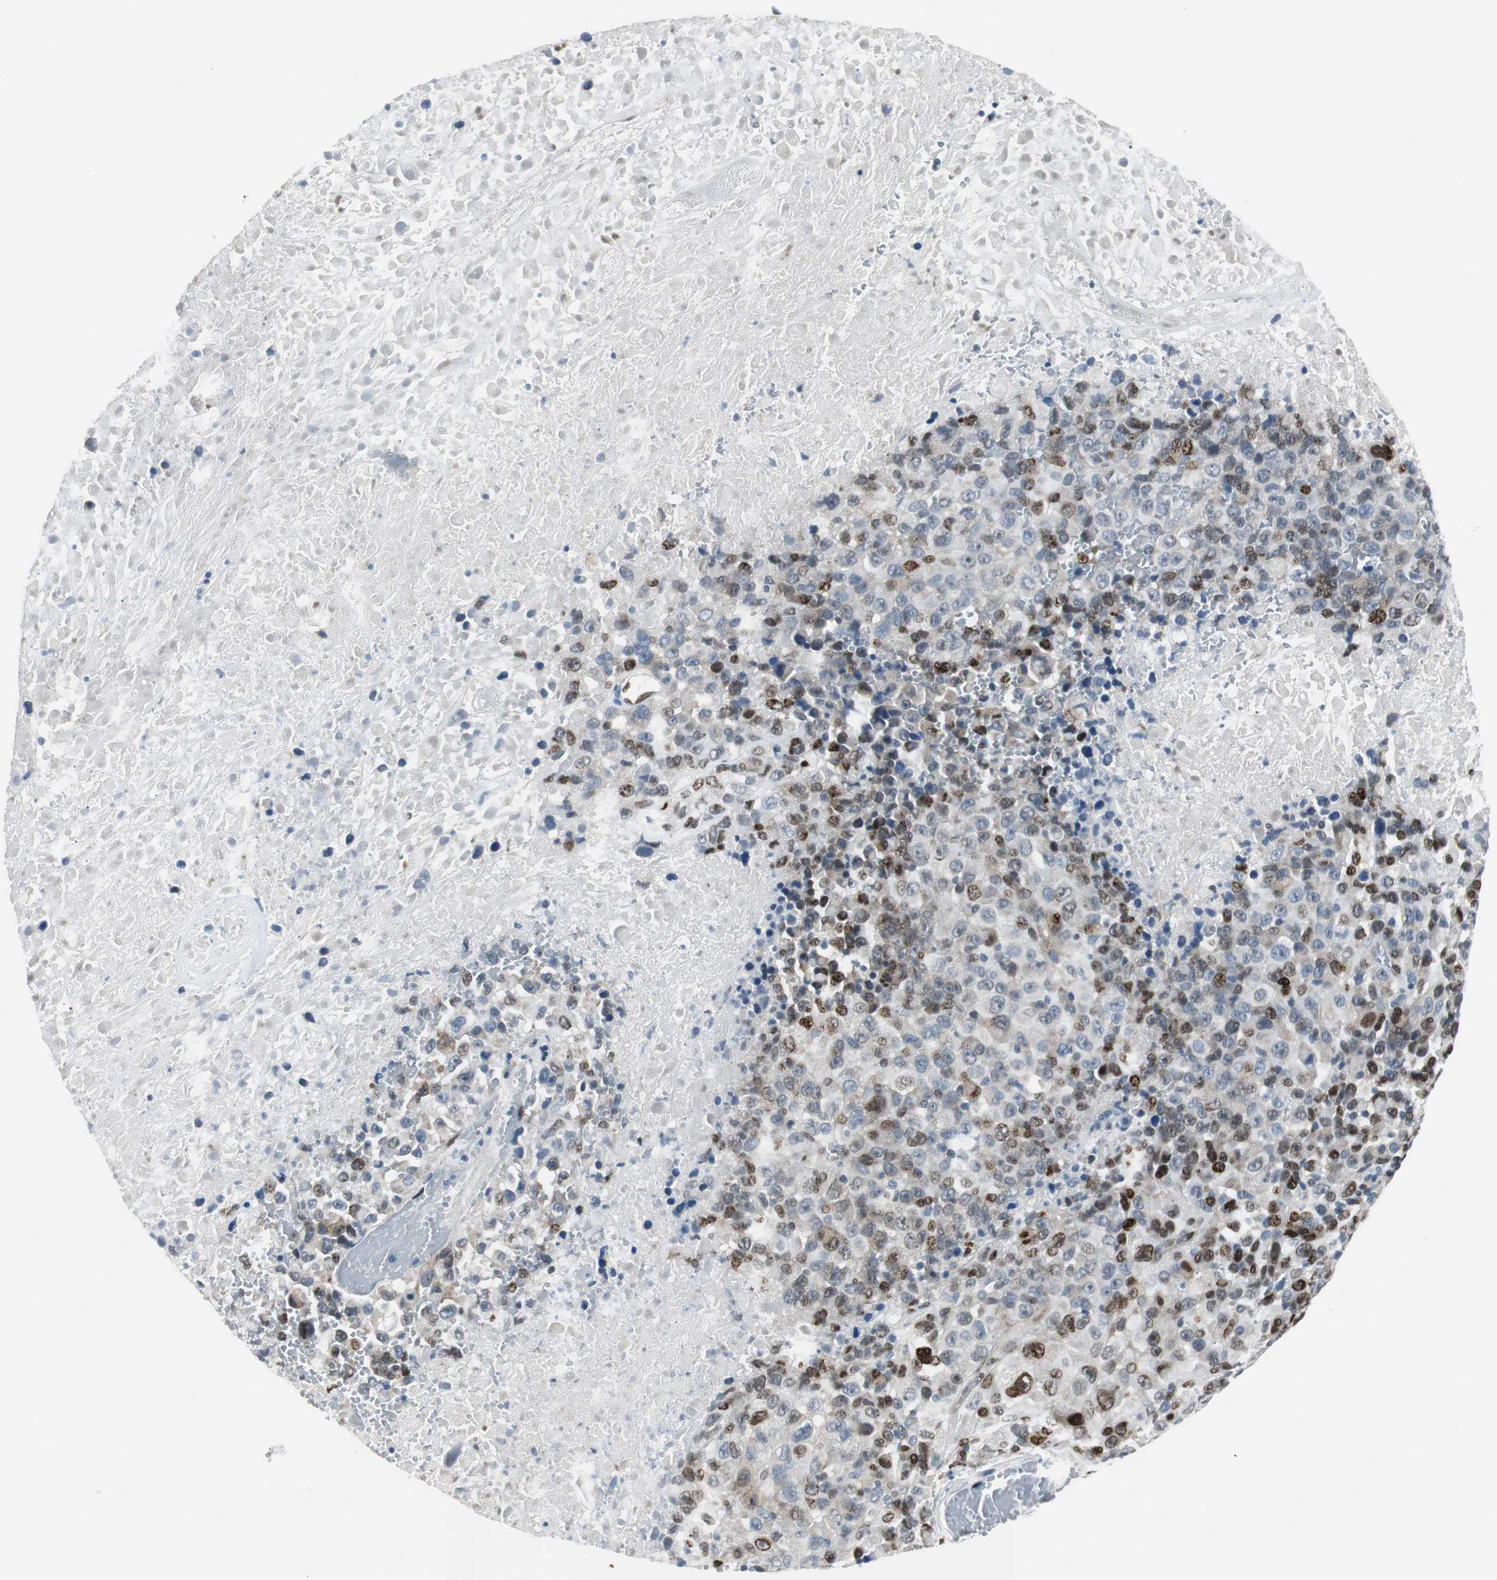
{"staining": {"intensity": "moderate", "quantity": "25%-75%", "location": "nuclear"}, "tissue": "melanoma", "cell_type": "Tumor cells", "image_type": "cancer", "snomed": [{"axis": "morphology", "description": "Malignant melanoma, Metastatic site"}, {"axis": "topography", "description": "Cerebral cortex"}], "caption": "A brown stain labels moderate nuclear staining of a protein in malignant melanoma (metastatic site) tumor cells.", "gene": "AJUBA", "patient": {"sex": "female", "age": 52}}